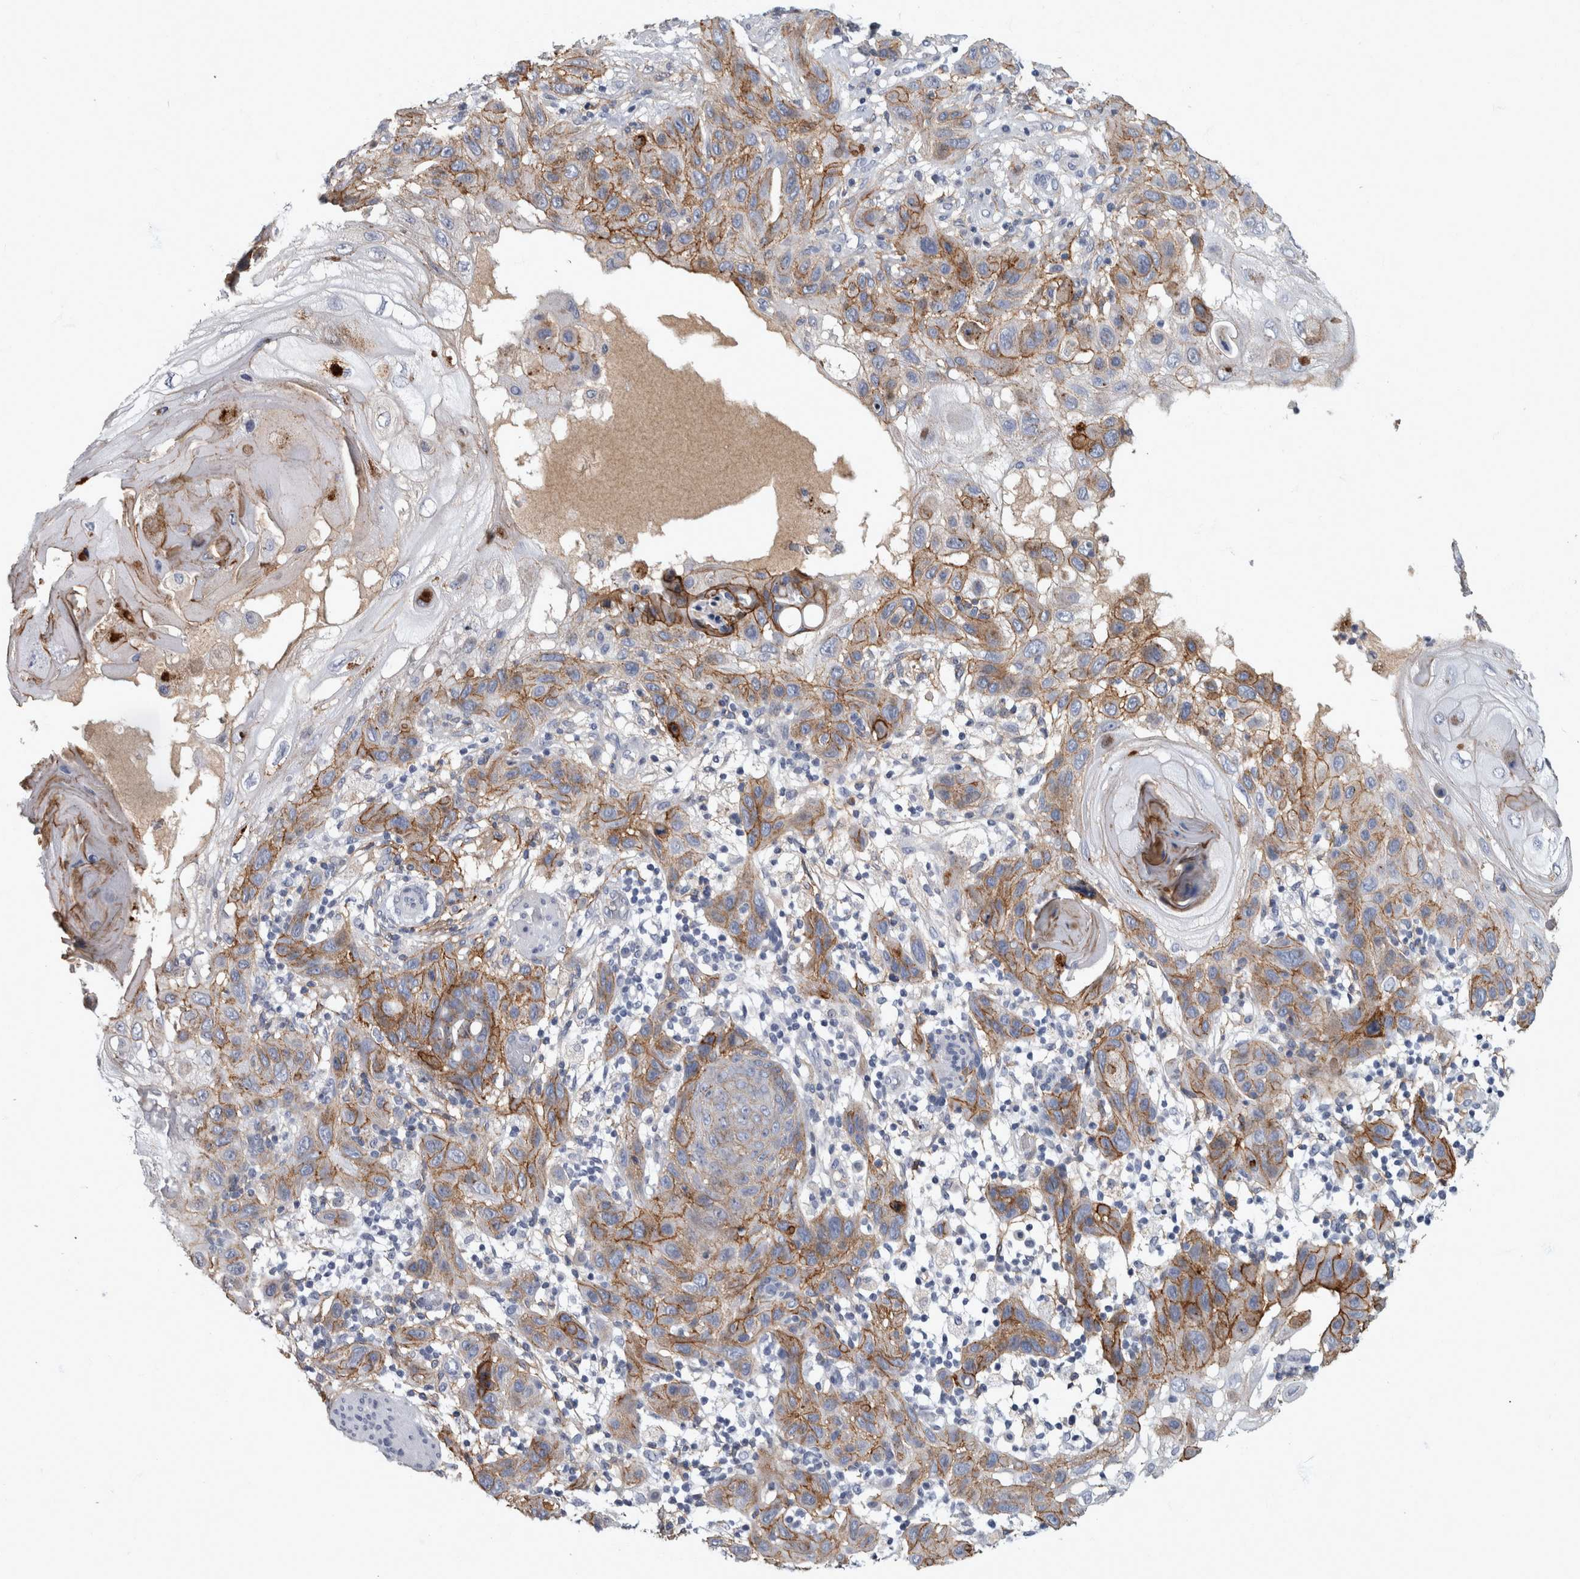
{"staining": {"intensity": "moderate", "quantity": ">75%", "location": "cytoplasmic/membranous"}, "tissue": "skin cancer", "cell_type": "Tumor cells", "image_type": "cancer", "snomed": [{"axis": "morphology", "description": "Squamous cell carcinoma, NOS"}, {"axis": "topography", "description": "Skin"}], "caption": "IHC histopathology image of skin cancer stained for a protein (brown), which reveals medium levels of moderate cytoplasmic/membranous positivity in about >75% of tumor cells.", "gene": "DSG2", "patient": {"sex": "female", "age": 96}}